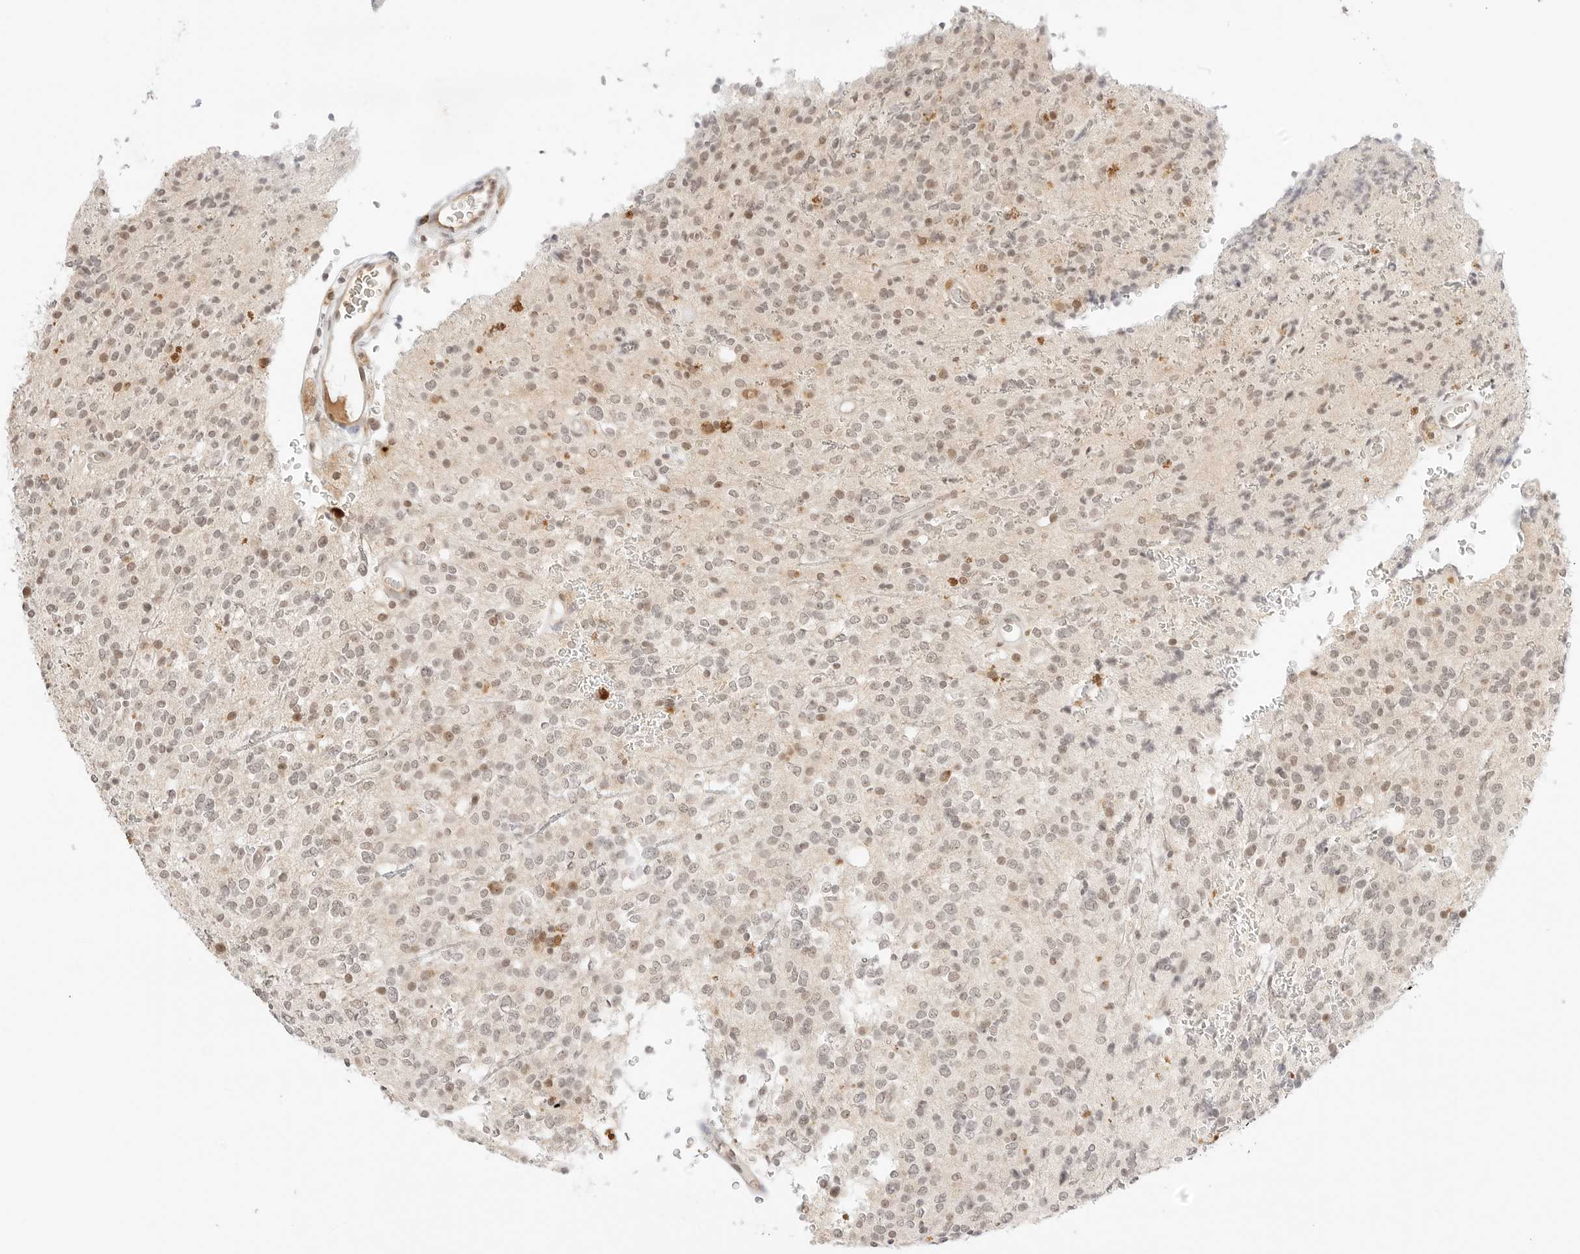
{"staining": {"intensity": "moderate", "quantity": "<25%", "location": "nuclear"}, "tissue": "glioma", "cell_type": "Tumor cells", "image_type": "cancer", "snomed": [{"axis": "morphology", "description": "Glioma, malignant, High grade"}, {"axis": "topography", "description": "Brain"}], "caption": "Tumor cells reveal moderate nuclear expression in about <25% of cells in malignant high-grade glioma.", "gene": "RPS6KL1", "patient": {"sex": "male", "age": 34}}